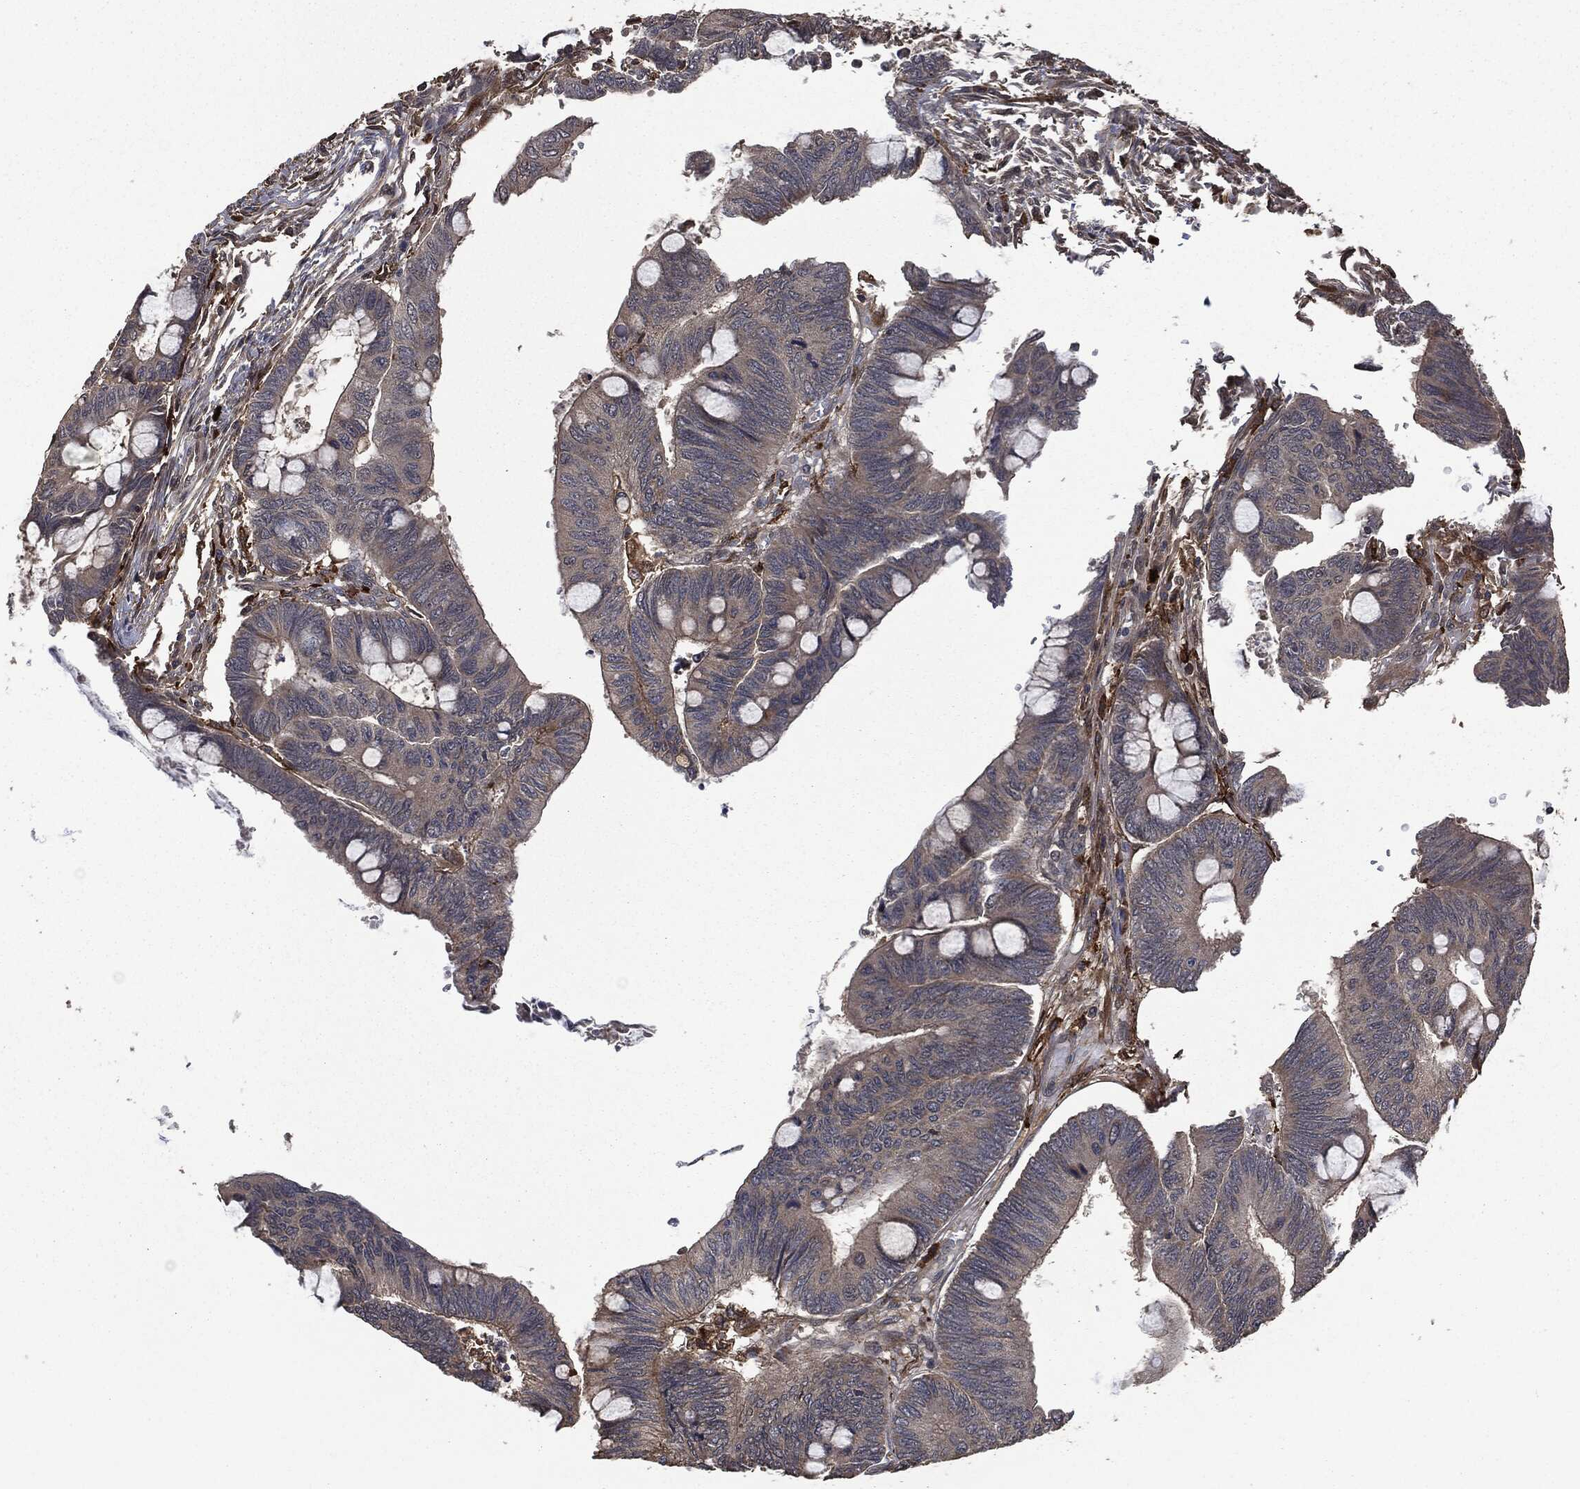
{"staining": {"intensity": "negative", "quantity": "none", "location": "none"}, "tissue": "colorectal cancer", "cell_type": "Tumor cells", "image_type": "cancer", "snomed": [{"axis": "morphology", "description": "Normal tissue, NOS"}, {"axis": "morphology", "description": "Adenocarcinoma, NOS"}, {"axis": "topography", "description": "Rectum"}, {"axis": "topography", "description": "Peripheral nerve tissue"}], "caption": "Histopathology image shows no significant protein positivity in tumor cells of colorectal cancer (adenocarcinoma).", "gene": "CRABP2", "patient": {"sex": "male", "age": 92}}